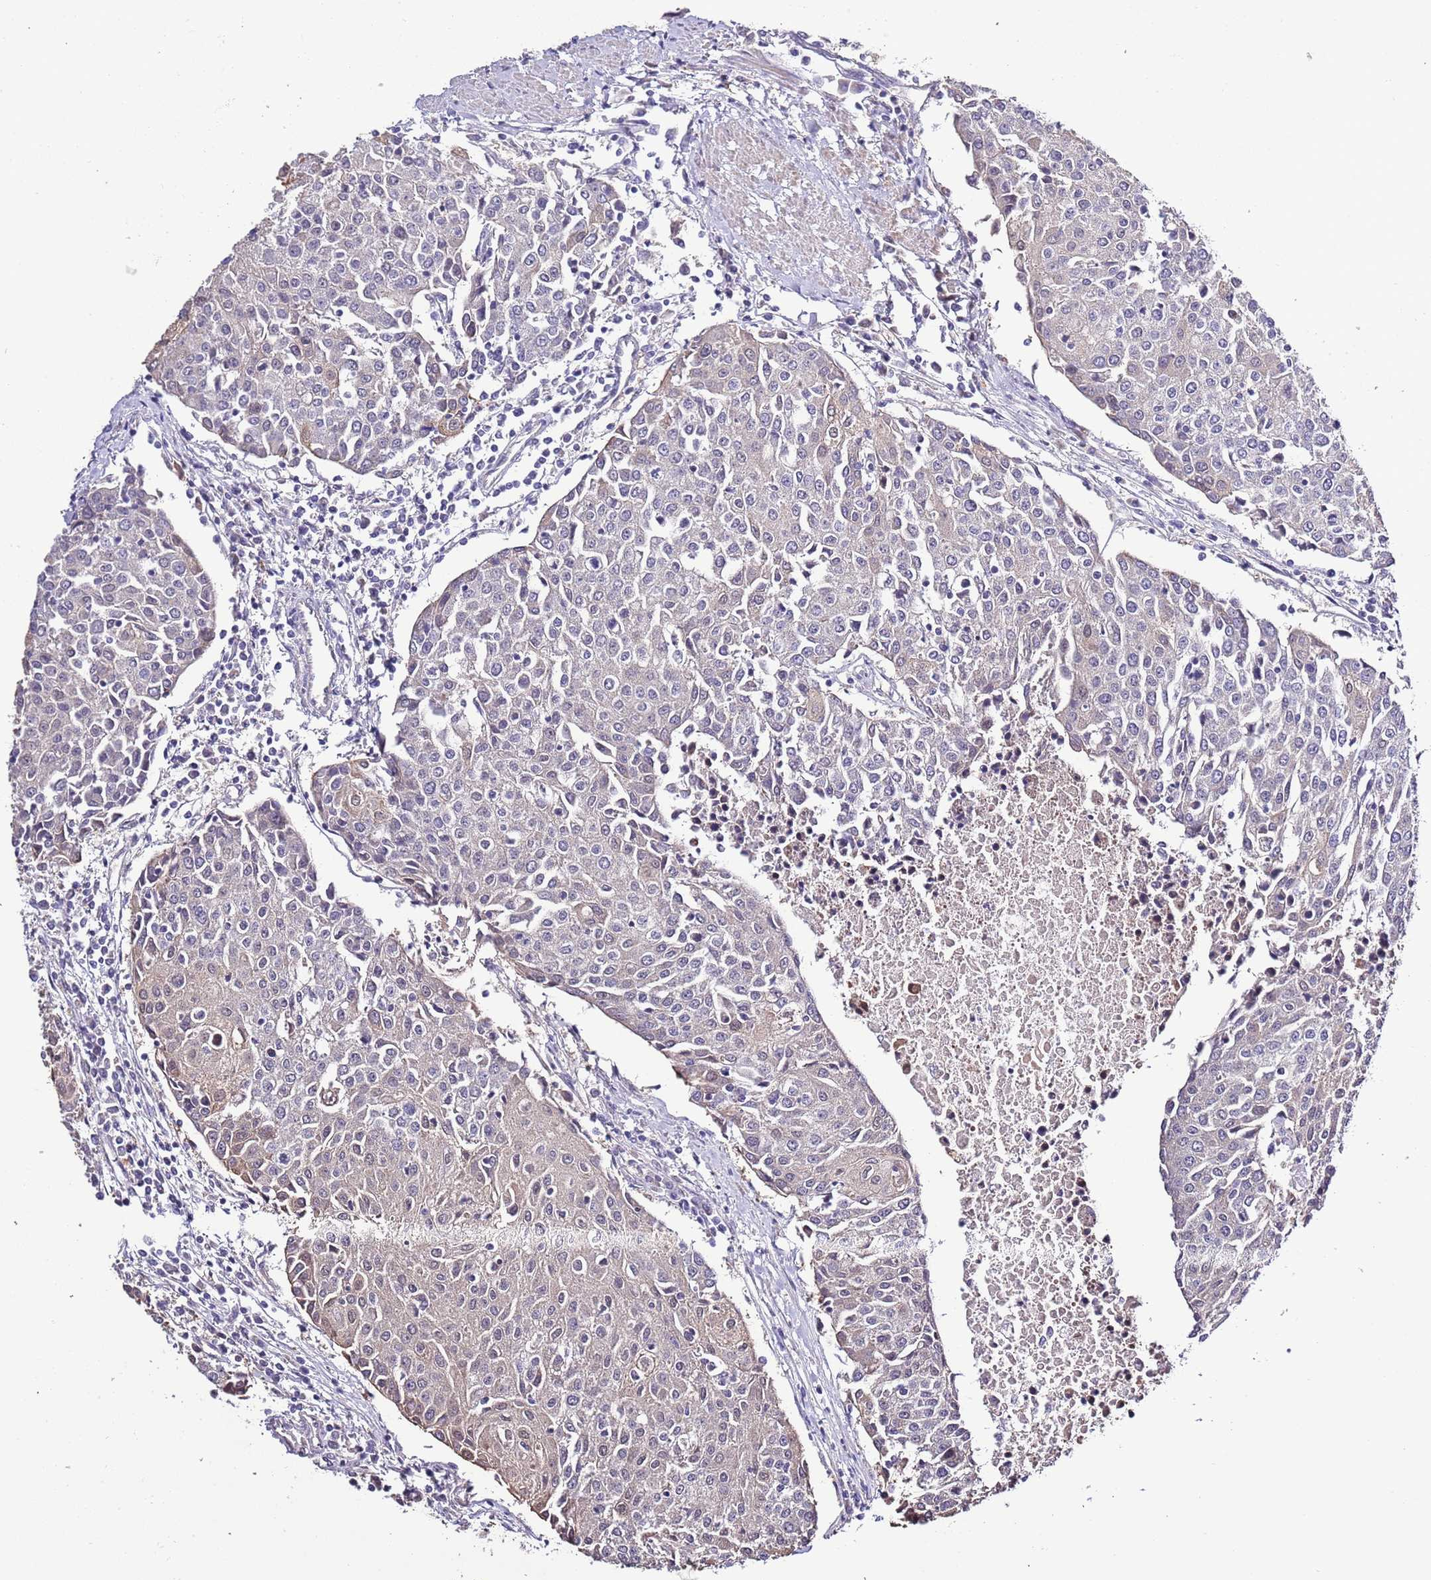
{"staining": {"intensity": "negative", "quantity": "none", "location": "none"}, "tissue": "urothelial cancer", "cell_type": "Tumor cells", "image_type": "cancer", "snomed": [{"axis": "morphology", "description": "Urothelial carcinoma, High grade"}, {"axis": "topography", "description": "Urinary bladder"}], "caption": "Immunohistochemistry image of urothelial cancer stained for a protein (brown), which reveals no positivity in tumor cells.", "gene": "LIPJ", "patient": {"sex": "female", "age": 85}}